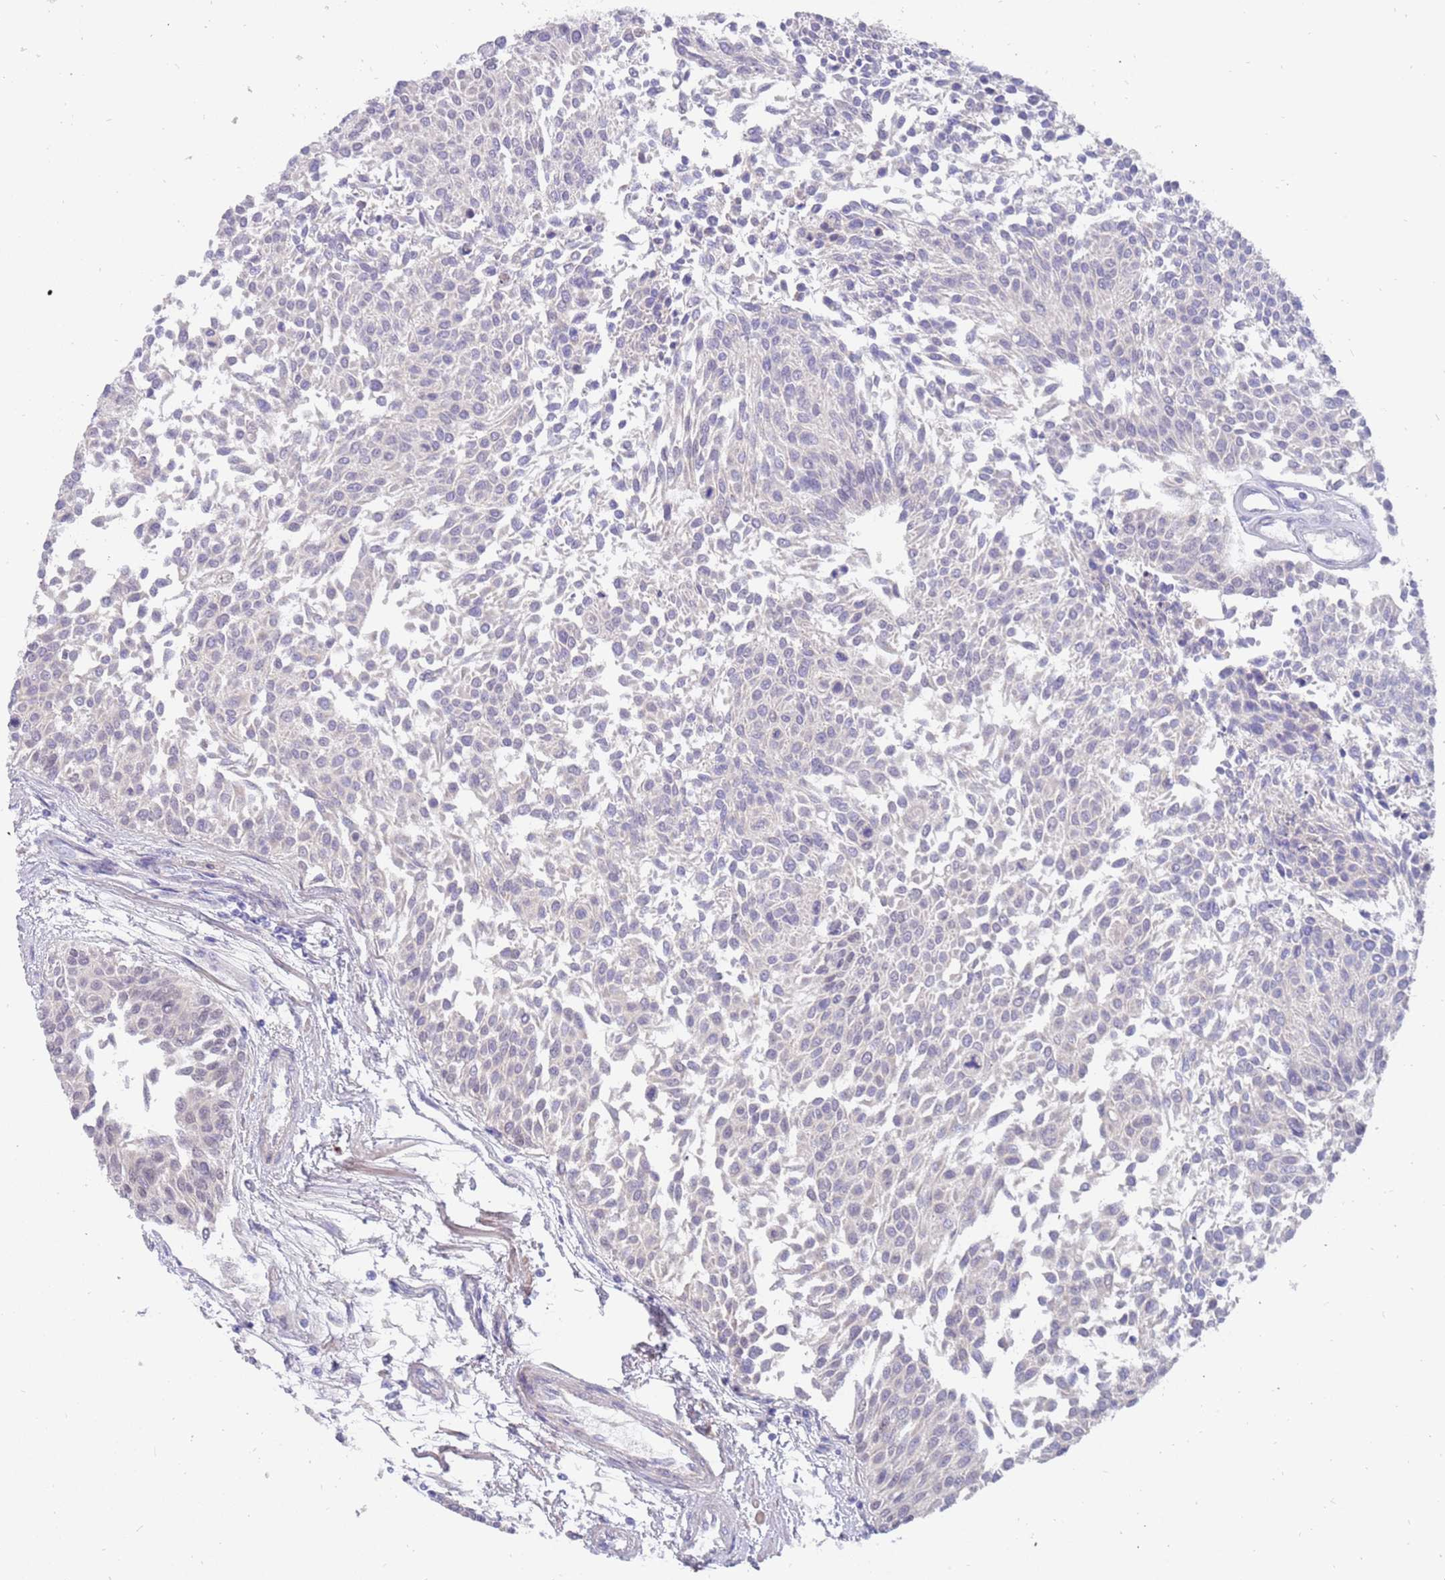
{"staining": {"intensity": "negative", "quantity": "none", "location": "none"}, "tissue": "urothelial cancer", "cell_type": "Tumor cells", "image_type": "cancer", "snomed": [{"axis": "morphology", "description": "Urothelial carcinoma, NOS"}, {"axis": "topography", "description": "Urinary bladder"}], "caption": "Immunohistochemistry (IHC) photomicrograph of neoplastic tissue: urothelial cancer stained with DAB (3,3'-diaminobenzidine) displays no significant protein staining in tumor cells. The staining is performed using DAB (3,3'-diaminobenzidine) brown chromogen with nuclei counter-stained in using hematoxylin.", "gene": "ZNF746", "patient": {"sex": "male", "age": 55}}